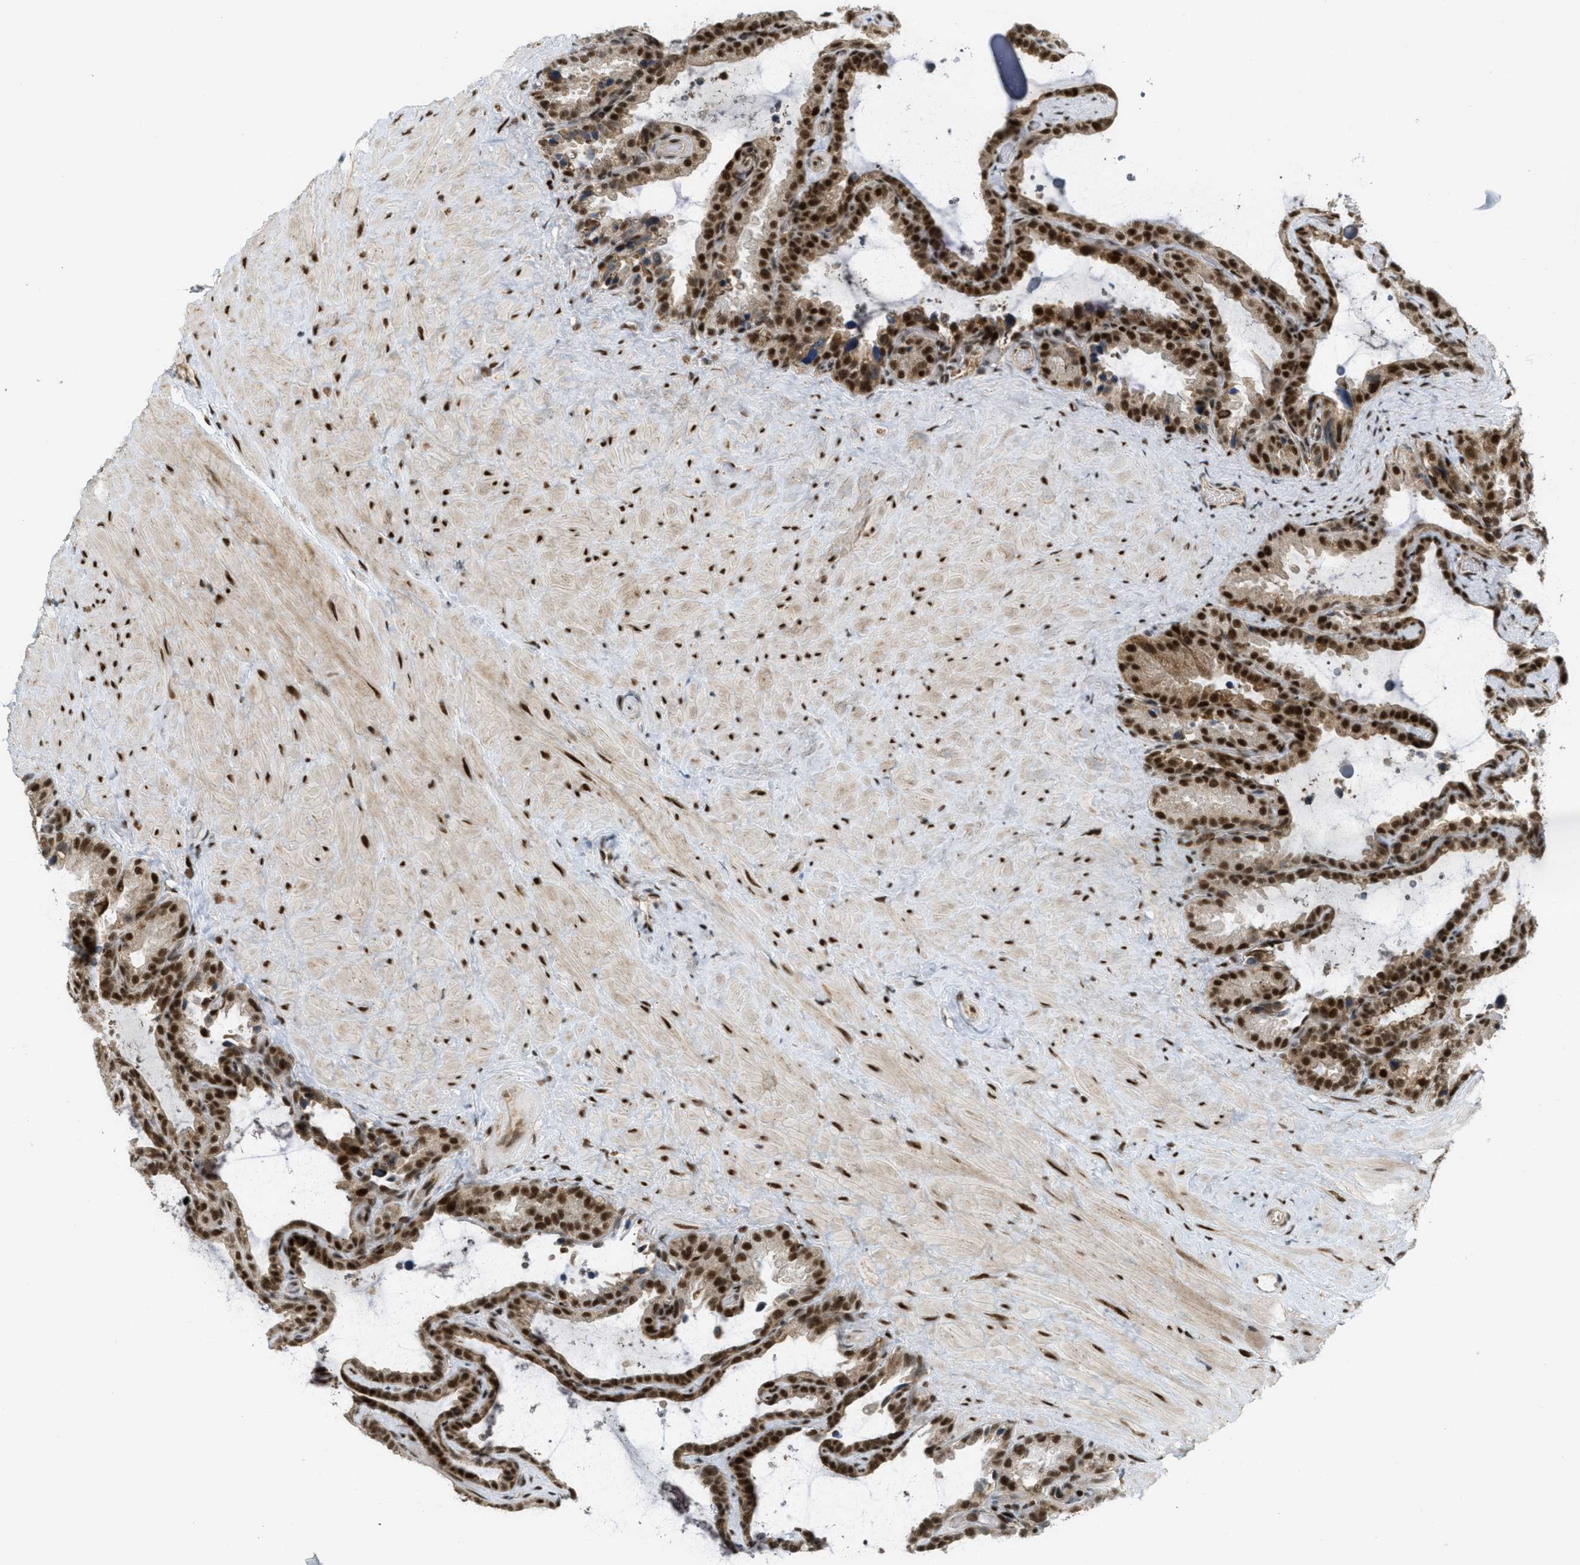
{"staining": {"intensity": "strong", "quantity": ">75%", "location": "cytoplasmic/membranous,nuclear"}, "tissue": "seminal vesicle", "cell_type": "Glandular cells", "image_type": "normal", "snomed": [{"axis": "morphology", "description": "Normal tissue, NOS"}, {"axis": "topography", "description": "Seminal veicle"}], "caption": "Immunohistochemistry staining of benign seminal vesicle, which reveals high levels of strong cytoplasmic/membranous,nuclear staining in approximately >75% of glandular cells indicating strong cytoplasmic/membranous,nuclear protein staining. The staining was performed using DAB (3,3'-diaminobenzidine) (brown) for protein detection and nuclei were counterstained in hematoxylin (blue).", "gene": "TLK1", "patient": {"sex": "male", "age": 46}}